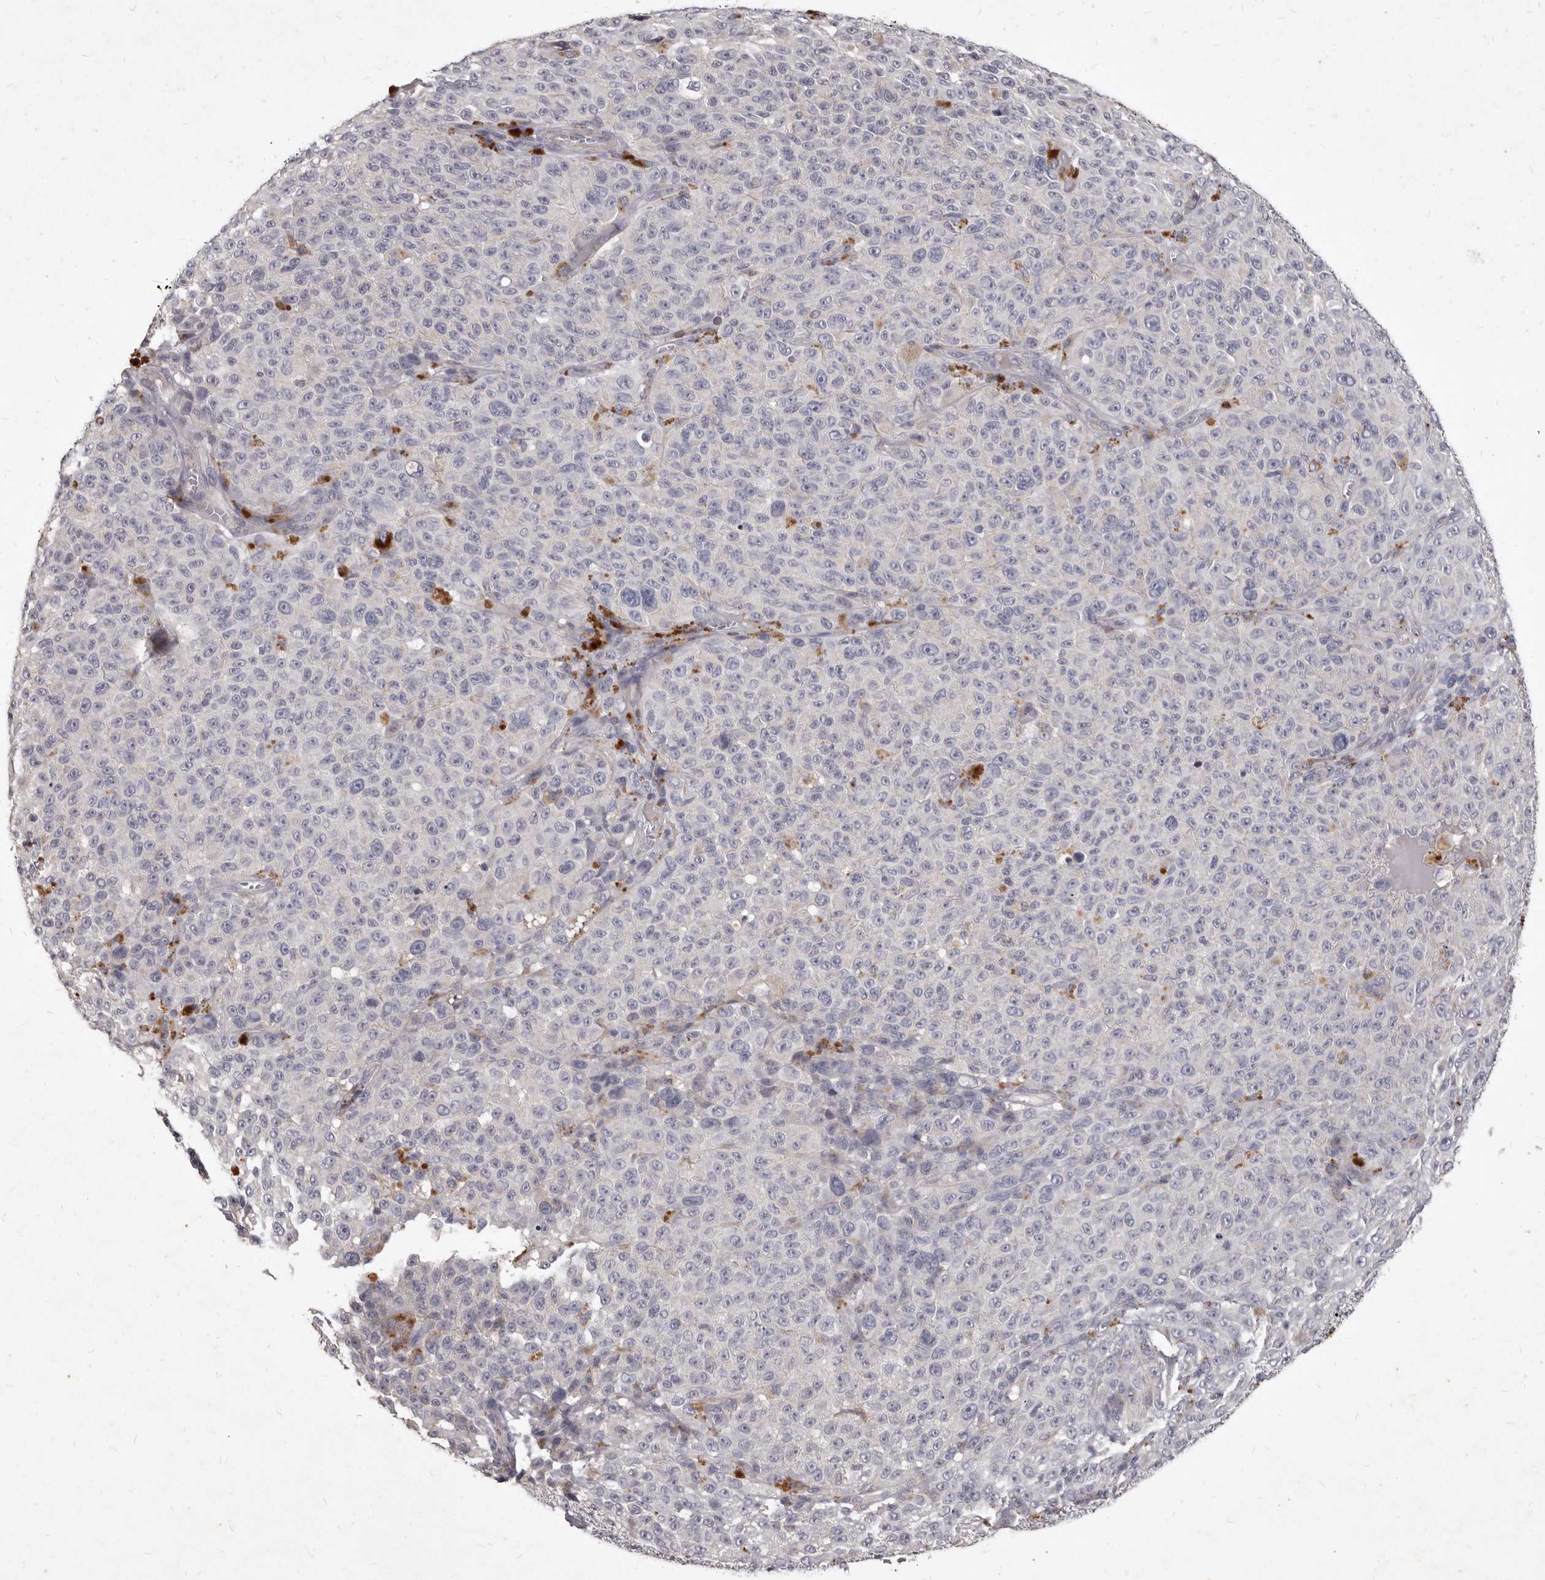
{"staining": {"intensity": "negative", "quantity": "none", "location": "none"}, "tissue": "melanoma", "cell_type": "Tumor cells", "image_type": "cancer", "snomed": [{"axis": "morphology", "description": "Malignant melanoma, NOS"}, {"axis": "topography", "description": "Skin"}], "caption": "High power microscopy photomicrograph of an immunohistochemistry image of malignant melanoma, revealing no significant positivity in tumor cells.", "gene": "GPRC5C", "patient": {"sex": "female", "age": 82}}